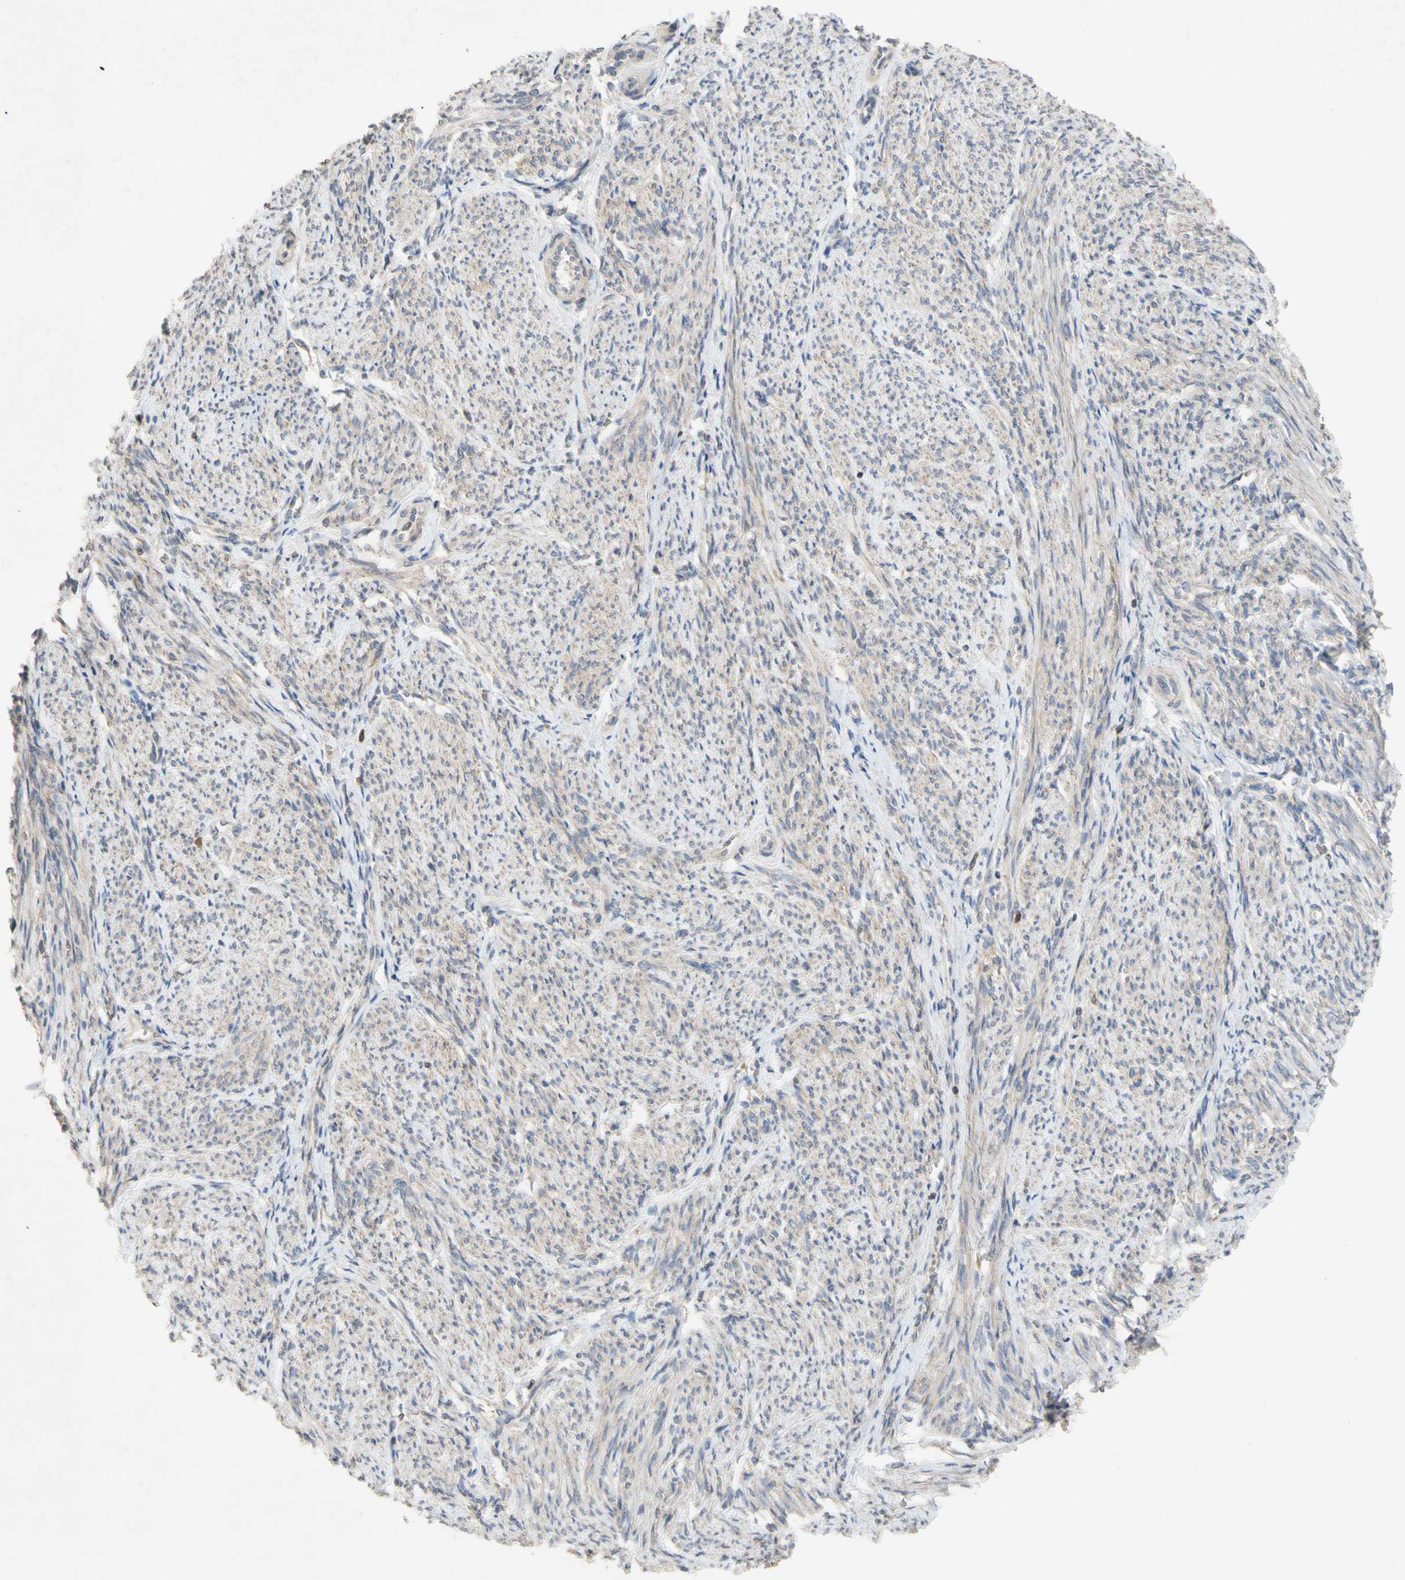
{"staining": {"intensity": "weak", "quantity": "25%-75%", "location": "cytoplasmic/membranous"}, "tissue": "smooth muscle", "cell_type": "Smooth muscle cells", "image_type": "normal", "snomed": [{"axis": "morphology", "description": "Normal tissue, NOS"}, {"axis": "topography", "description": "Smooth muscle"}], "caption": "Protein expression by immunohistochemistry displays weak cytoplasmic/membranous expression in approximately 25%-75% of smooth muscle cells in unremarkable smooth muscle.", "gene": "NECTIN3", "patient": {"sex": "female", "age": 65}}